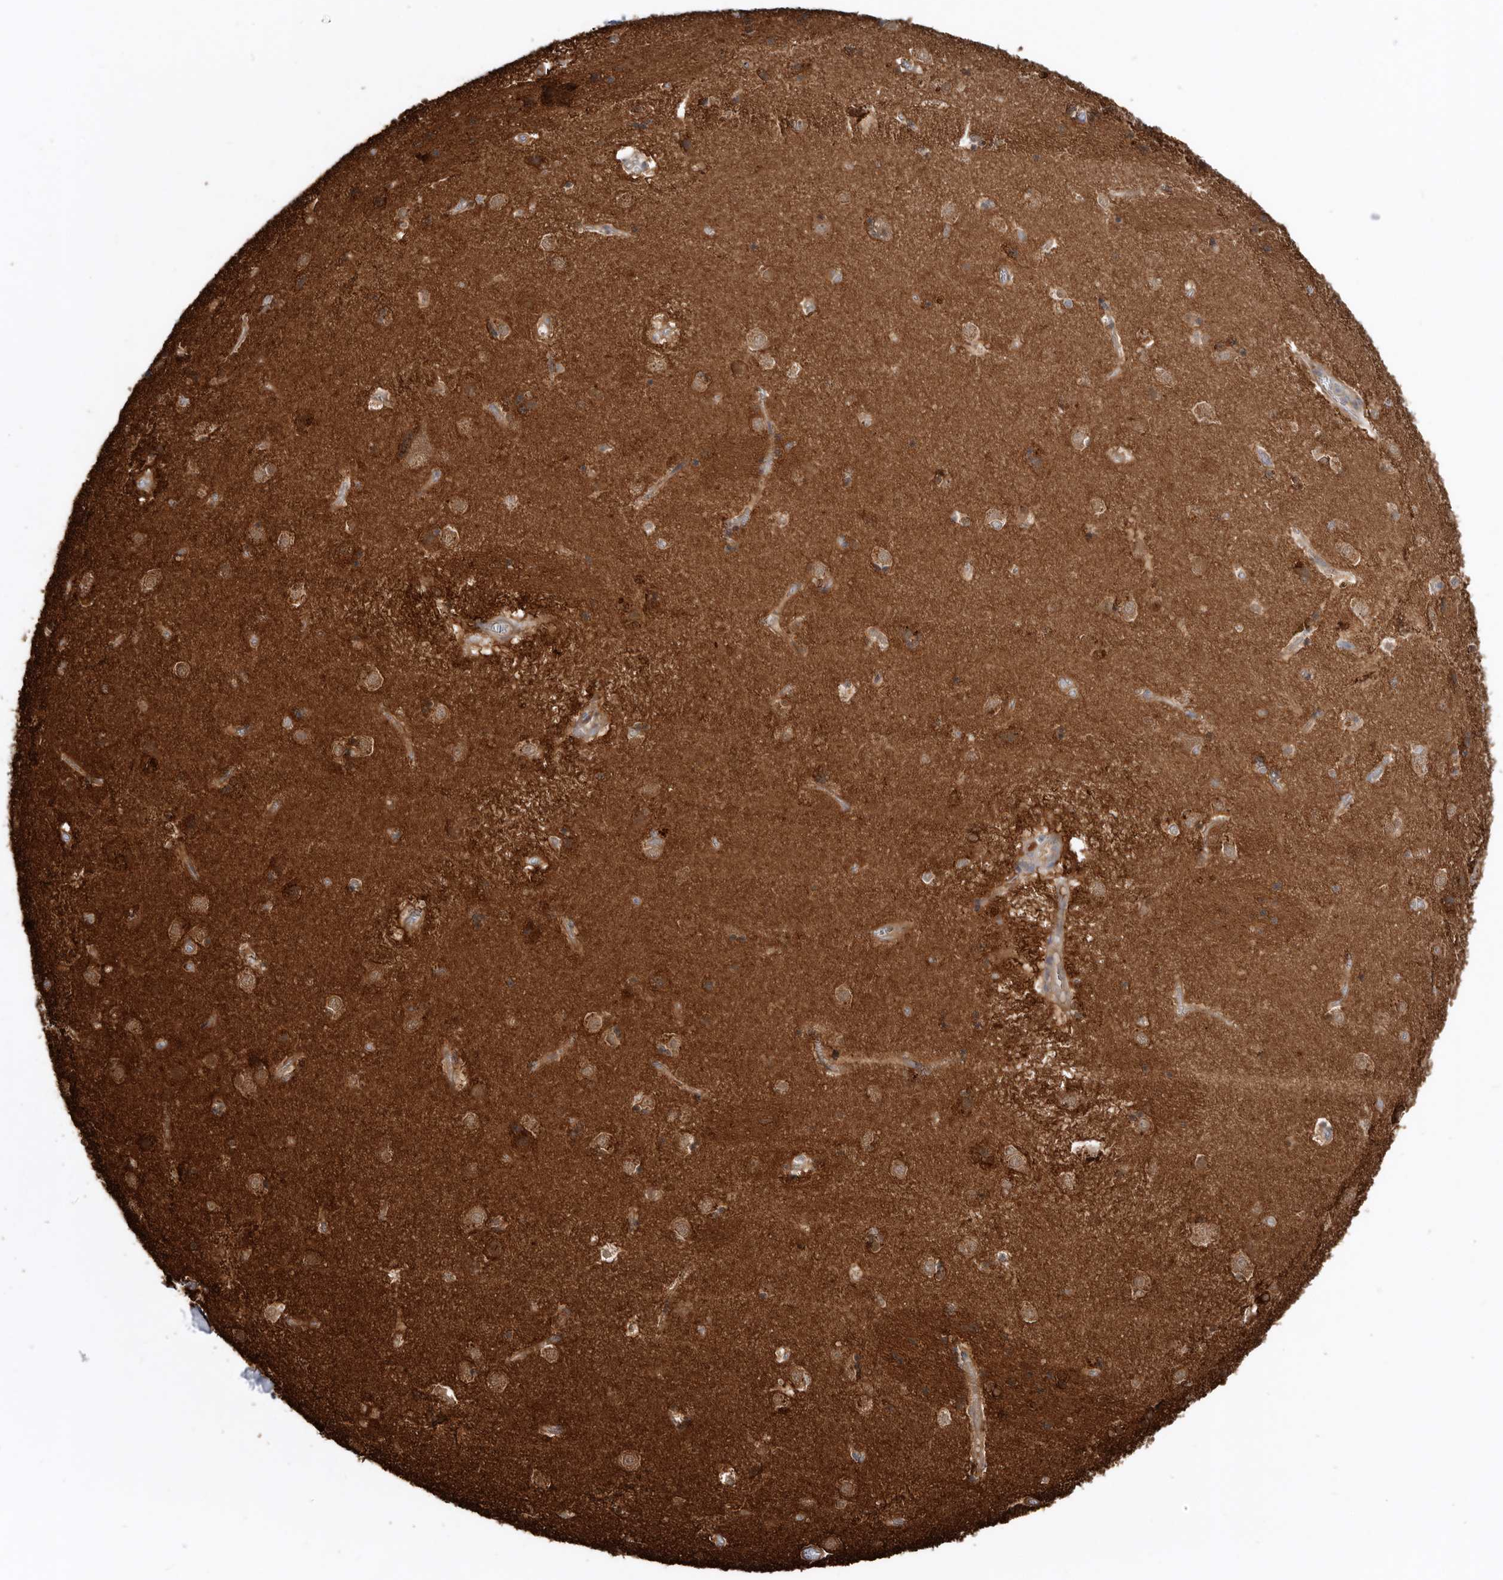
{"staining": {"intensity": "moderate", "quantity": ">75%", "location": "cytoplasmic/membranous"}, "tissue": "caudate", "cell_type": "Glial cells", "image_type": "normal", "snomed": [{"axis": "morphology", "description": "Normal tissue, NOS"}, {"axis": "topography", "description": "Lateral ventricle wall"}], "caption": "The photomicrograph displays staining of benign caudate, revealing moderate cytoplasmic/membranous protein staining (brown color) within glial cells.", "gene": "EXOC3L1", "patient": {"sex": "male", "age": 70}}